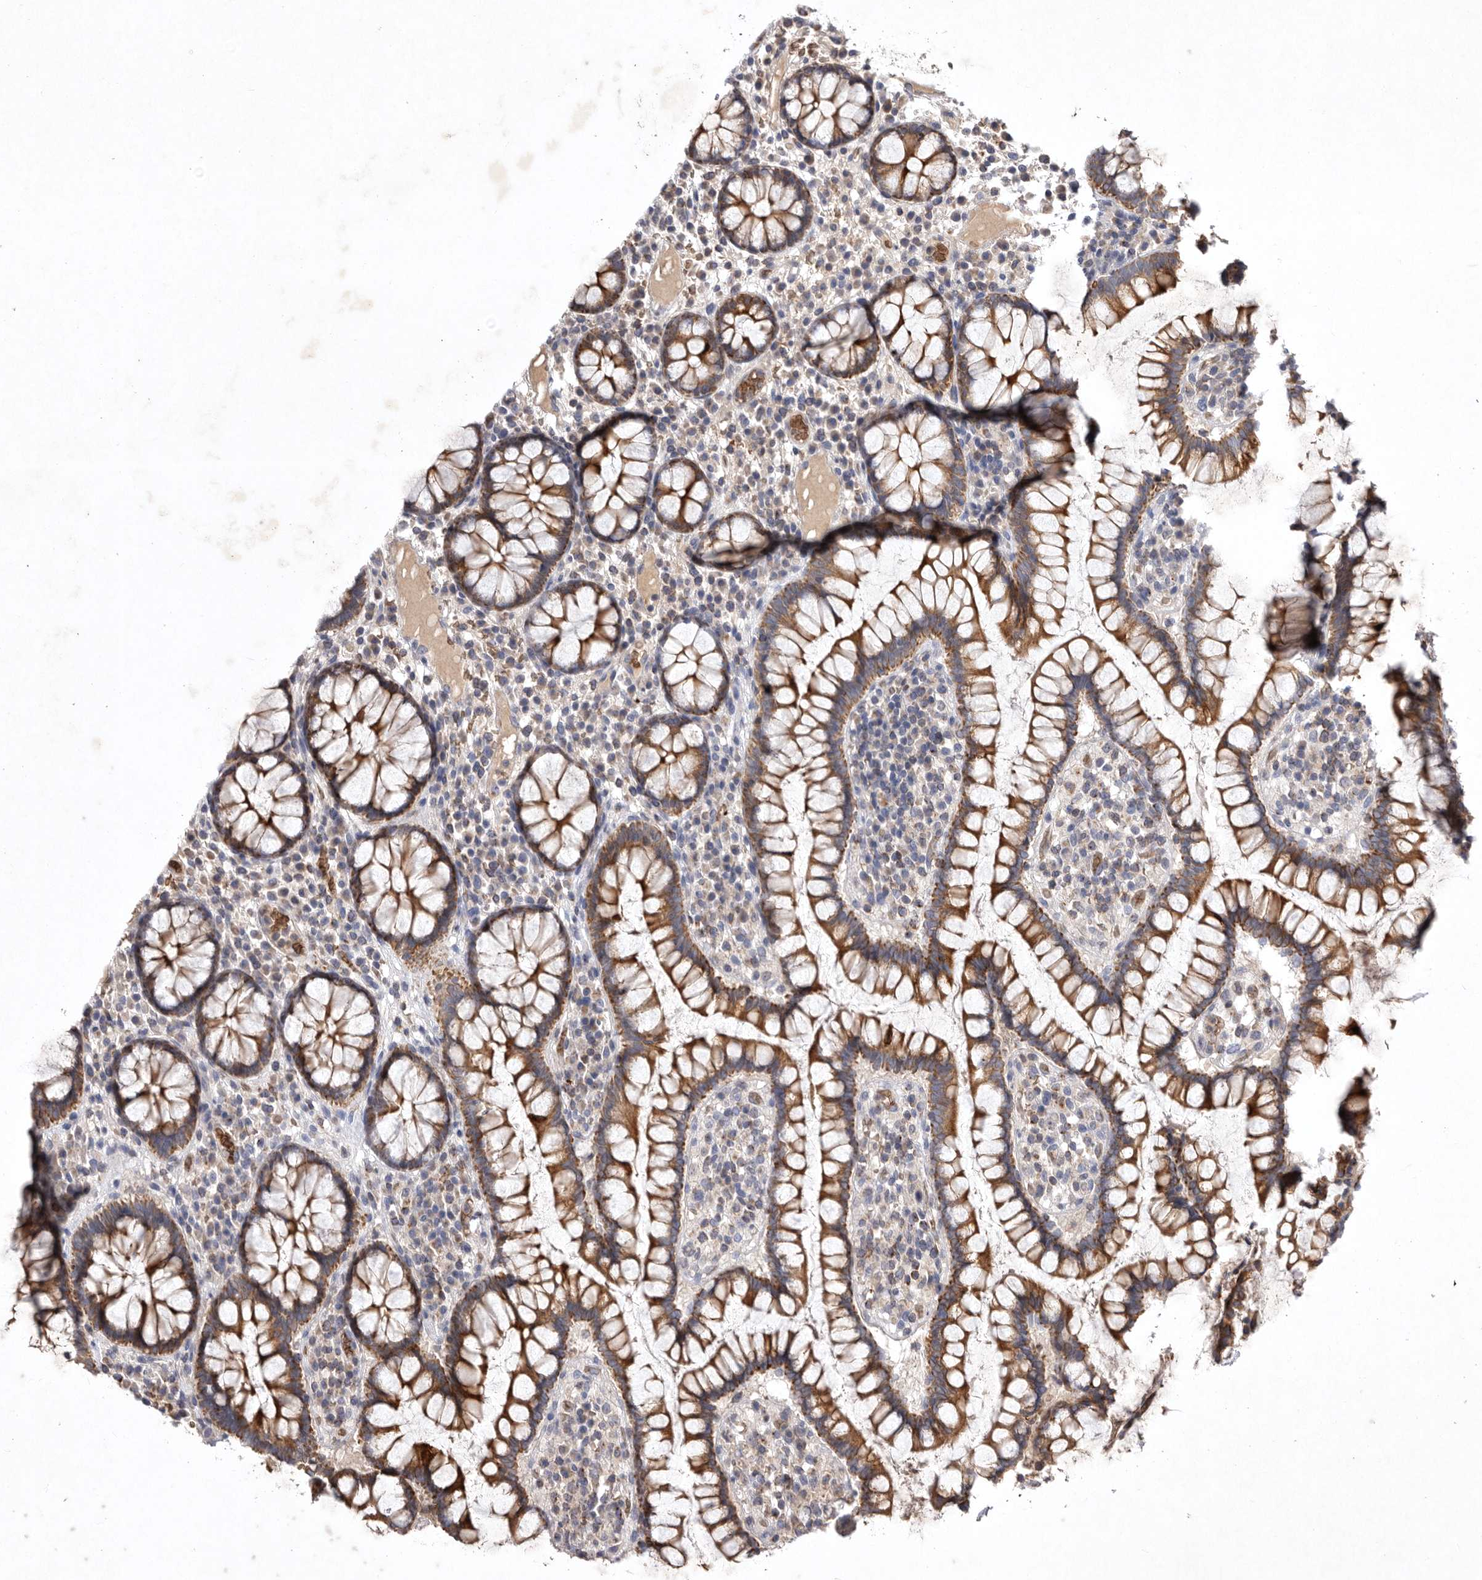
{"staining": {"intensity": "negative", "quantity": "none", "location": "none"}, "tissue": "colon", "cell_type": "Endothelial cells", "image_type": "normal", "snomed": [{"axis": "morphology", "description": "Normal tissue, NOS"}, {"axis": "topography", "description": "Colon"}], "caption": "Immunohistochemical staining of unremarkable human colon shows no significant staining in endothelial cells.", "gene": "TNFSF14", "patient": {"sex": "female", "age": 79}}